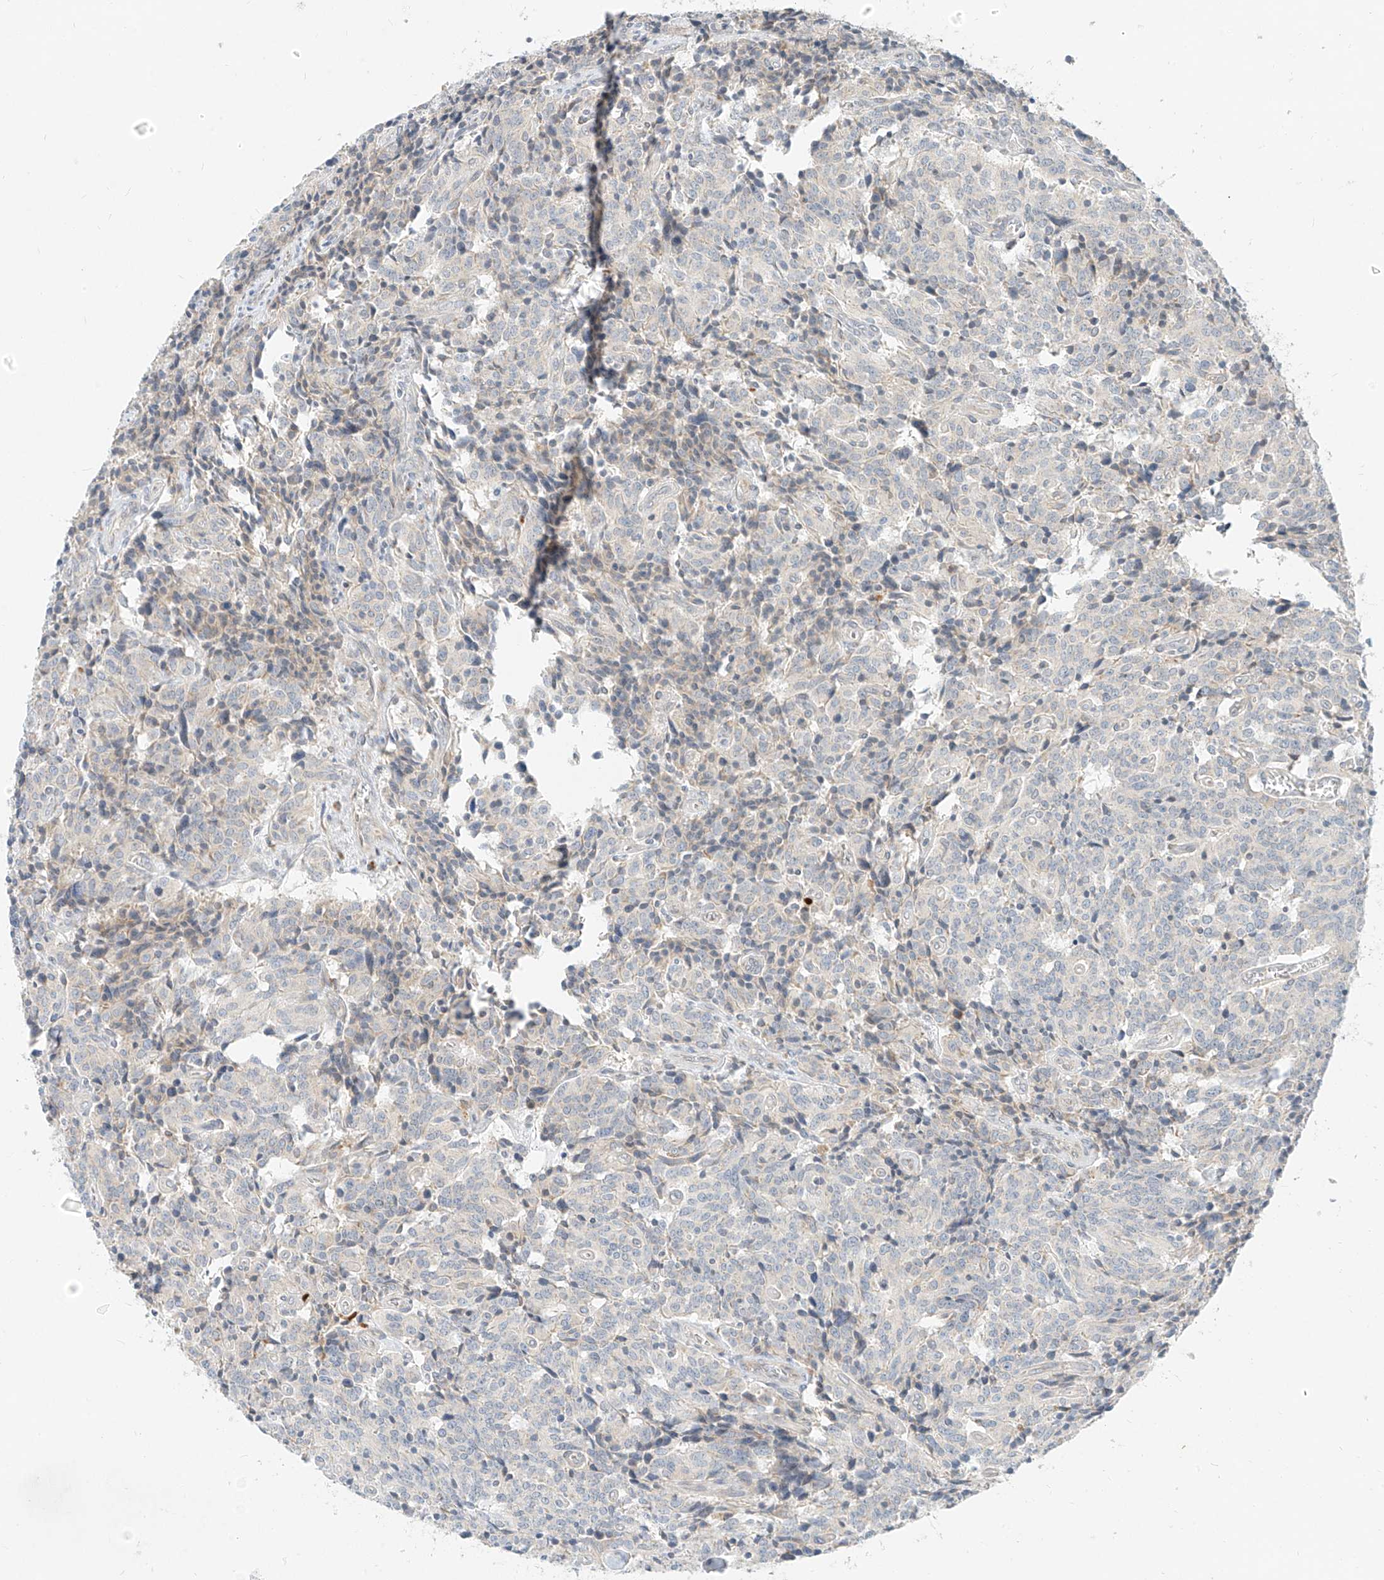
{"staining": {"intensity": "weak", "quantity": "<25%", "location": "cytoplasmic/membranous"}, "tissue": "carcinoid", "cell_type": "Tumor cells", "image_type": "cancer", "snomed": [{"axis": "morphology", "description": "Carcinoid, malignant, NOS"}, {"axis": "topography", "description": "Lung"}], "caption": "Carcinoid (malignant) stained for a protein using IHC shows no expression tumor cells.", "gene": "STT3A", "patient": {"sex": "female", "age": 46}}